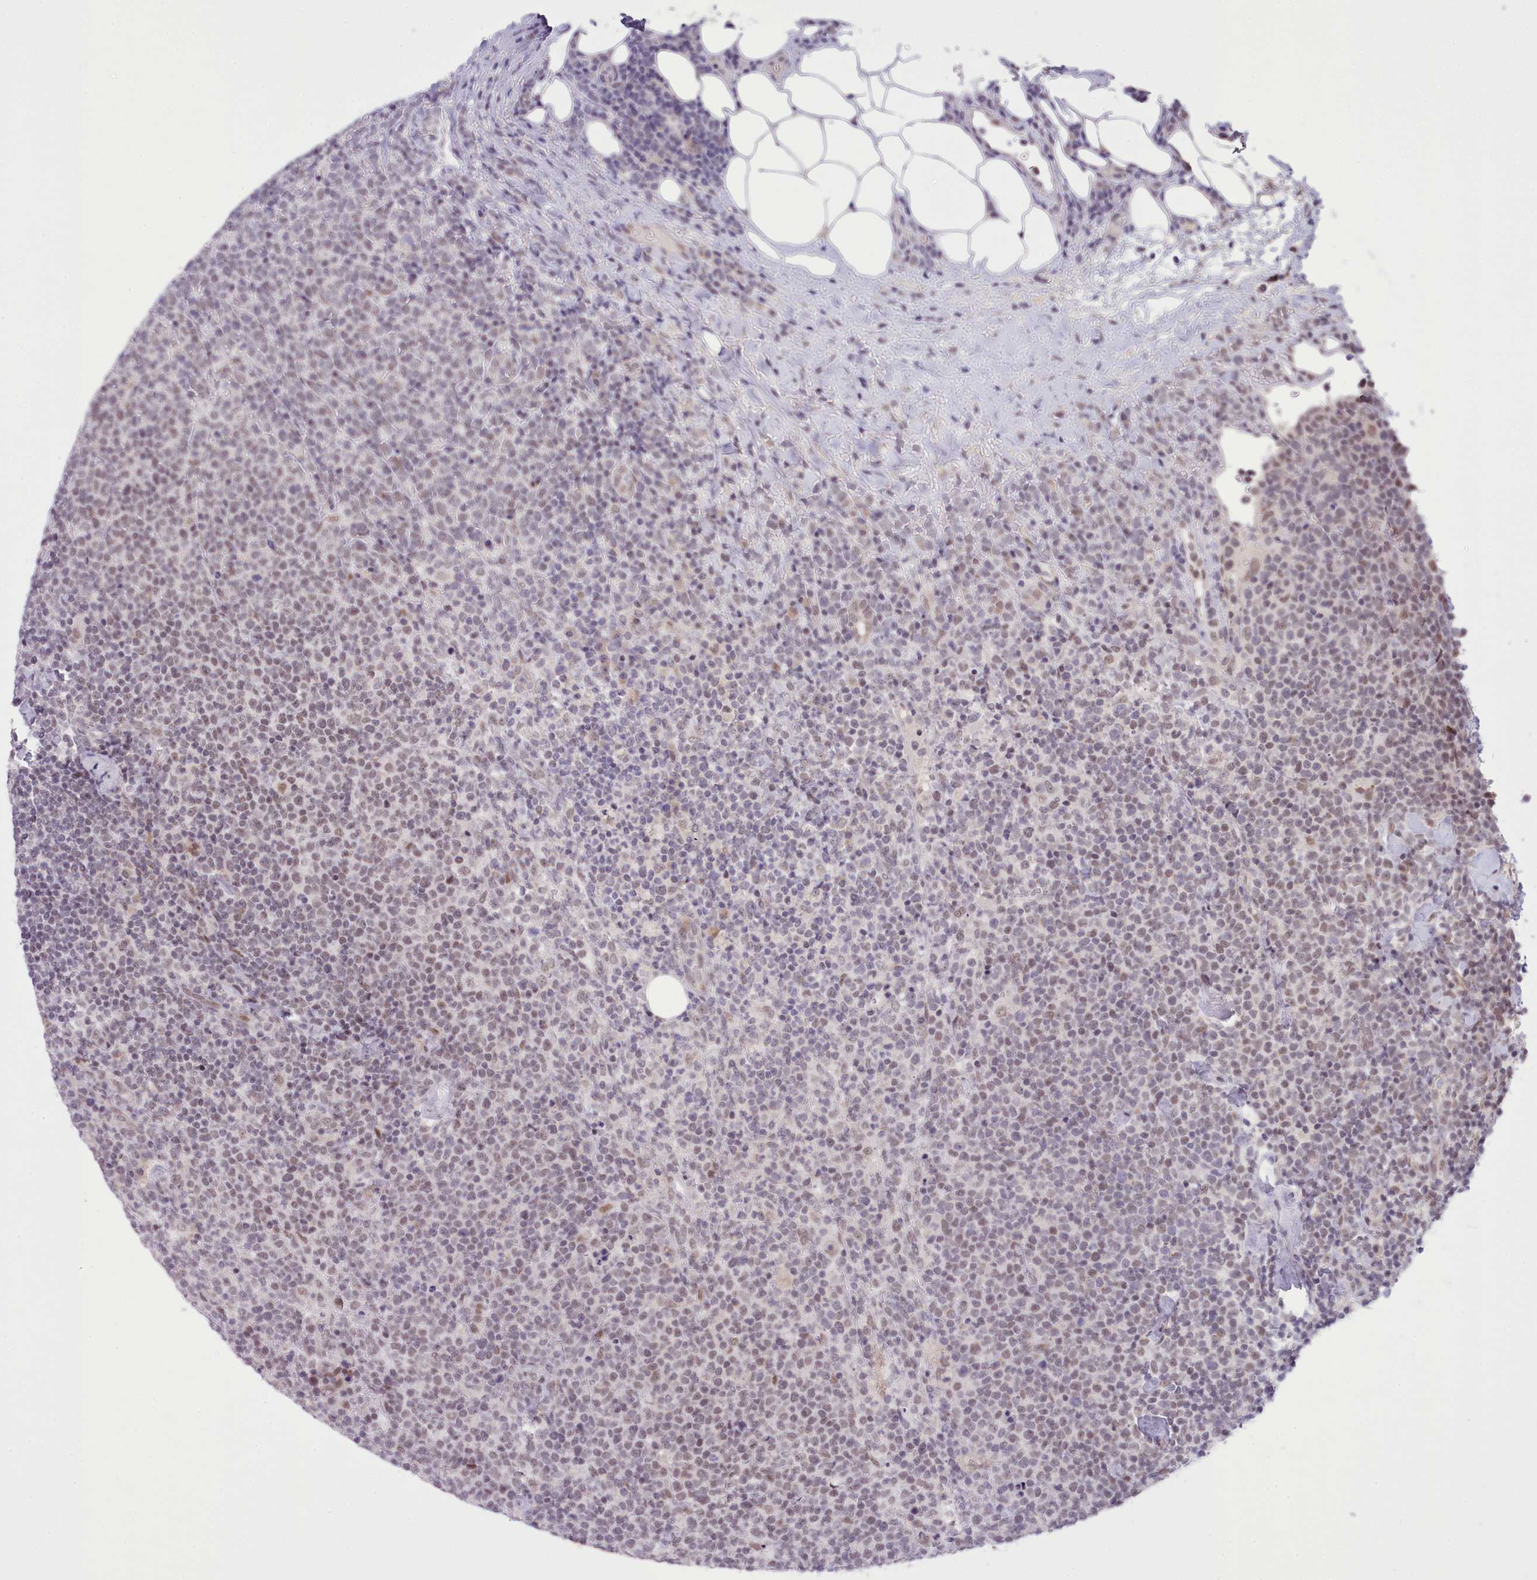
{"staining": {"intensity": "weak", "quantity": "25%-75%", "location": "nuclear"}, "tissue": "lymphoma", "cell_type": "Tumor cells", "image_type": "cancer", "snomed": [{"axis": "morphology", "description": "Malignant lymphoma, non-Hodgkin's type, High grade"}, {"axis": "topography", "description": "Lymph node"}], "caption": "This photomicrograph exhibits immunohistochemistry (IHC) staining of lymphoma, with low weak nuclear expression in about 25%-75% of tumor cells.", "gene": "RFX1", "patient": {"sex": "male", "age": 61}}